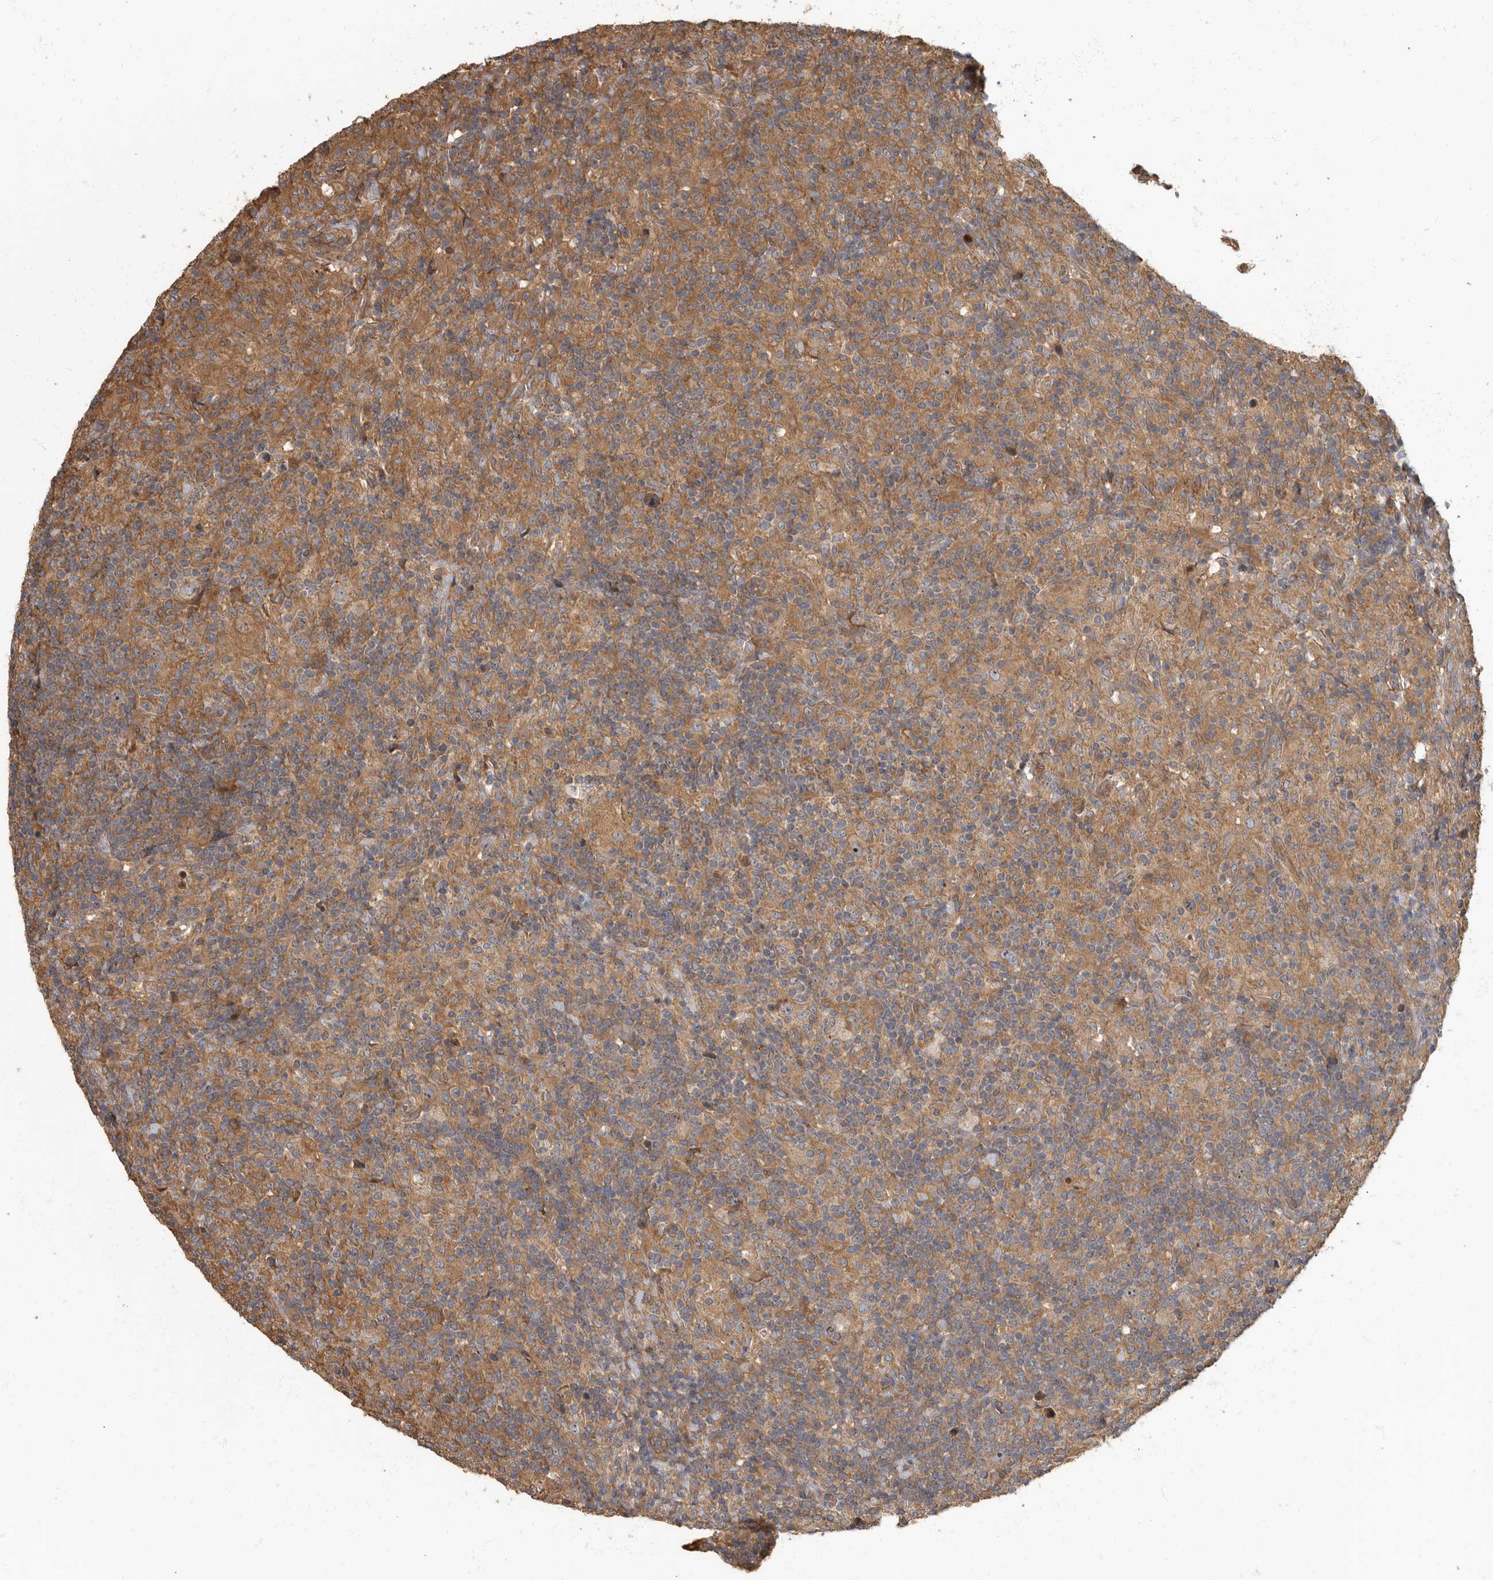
{"staining": {"intensity": "moderate", "quantity": ">75%", "location": "cytoplasmic/membranous"}, "tissue": "lymphoma", "cell_type": "Tumor cells", "image_type": "cancer", "snomed": [{"axis": "morphology", "description": "Hodgkin's disease, NOS"}, {"axis": "topography", "description": "Lymph node"}], "caption": "Lymphoma stained with DAB immunohistochemistry (IHC) shows medium levels of moderate cytoplasmic/membranous positivity in approximately >75% of tumor cells. Immunohistochemistry (ihc) stains the protein of interest in brown and the nuclei are stained blue.", "gene": "DAAM1", "patient": {"sex": "male", "age": 70}}